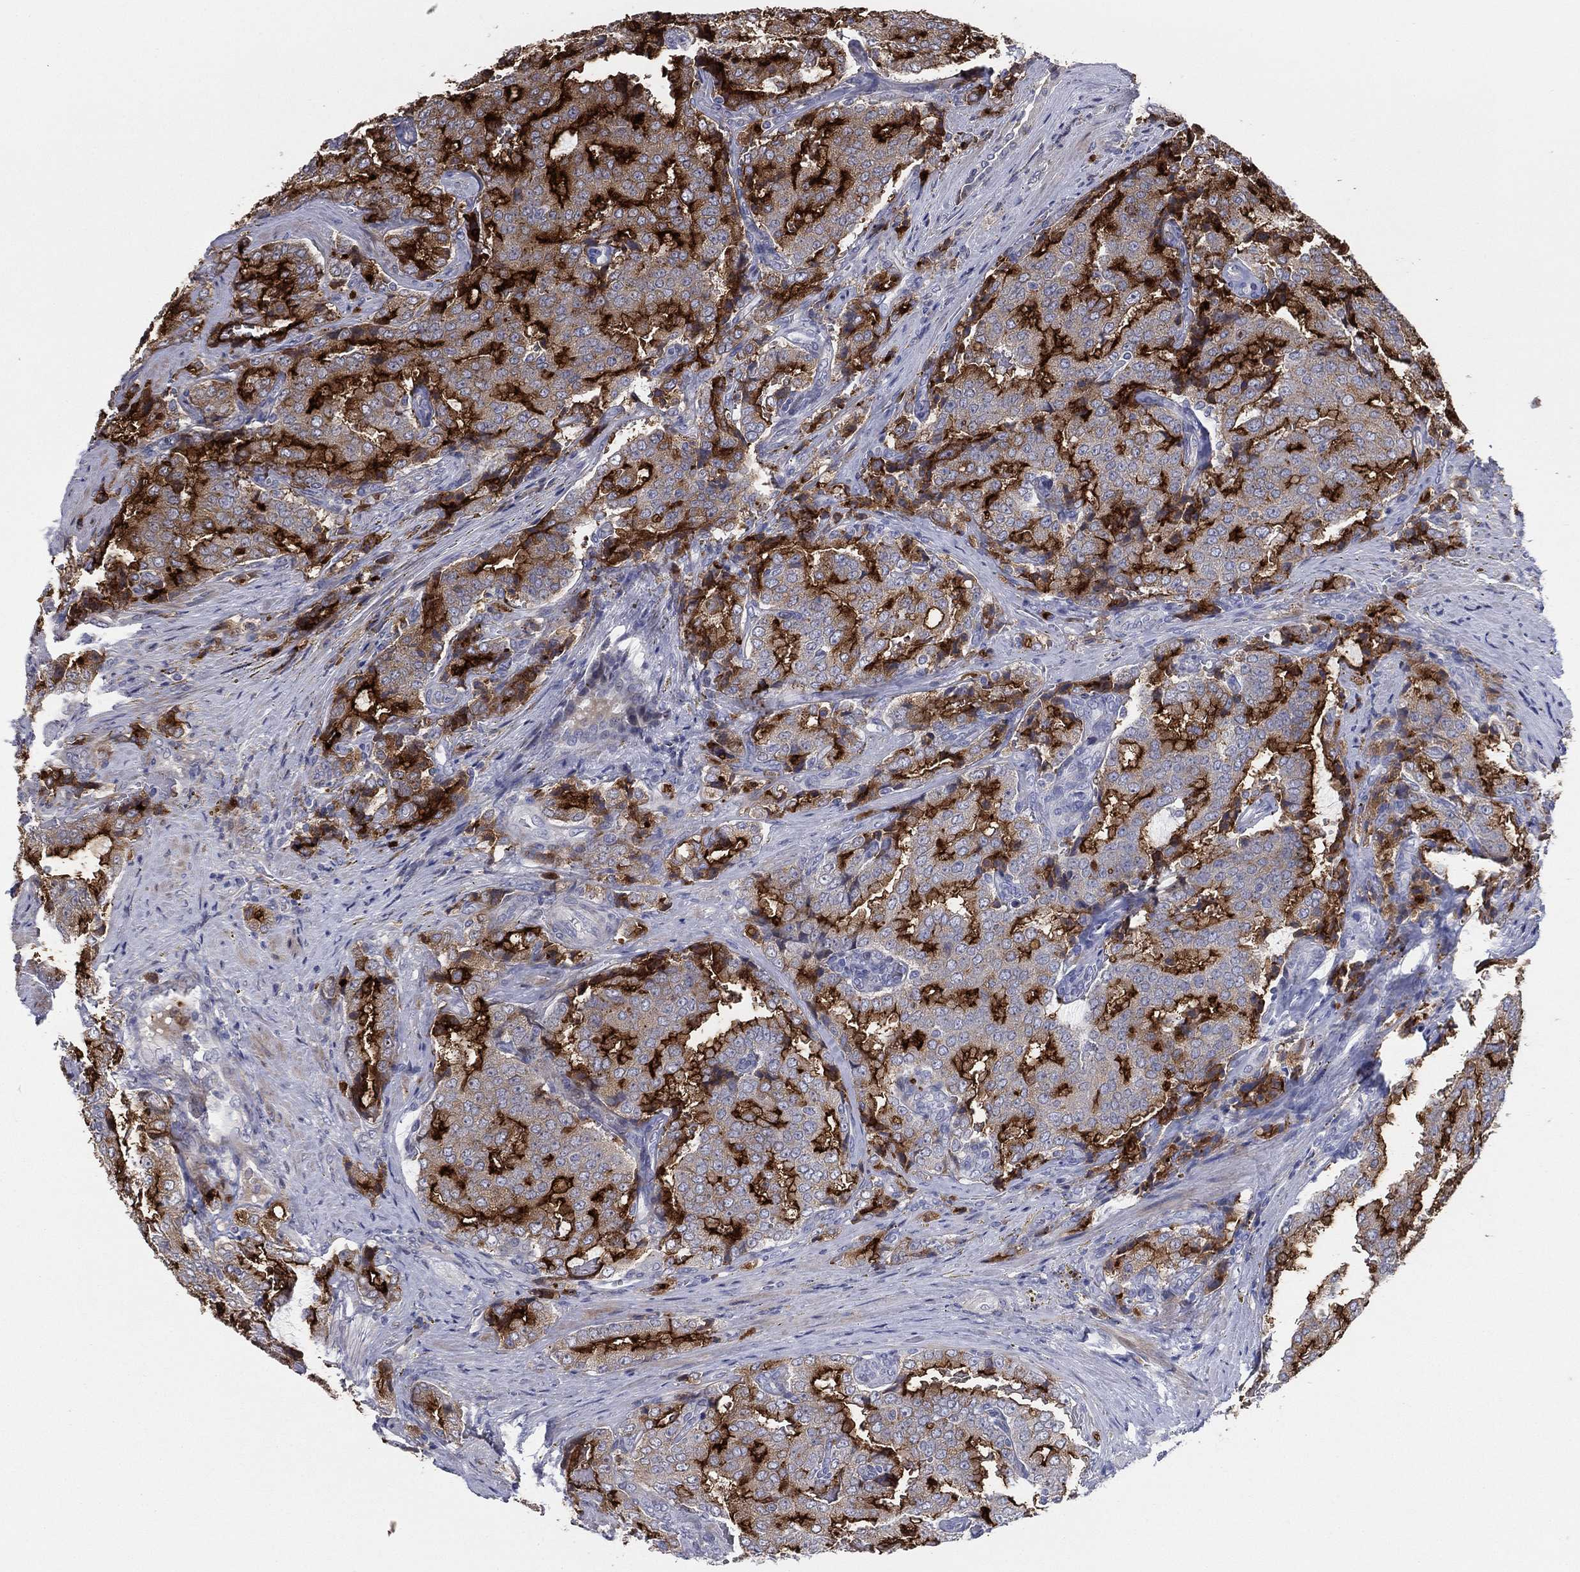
{"staining": {"intensity": "strong", "quantity": "25%-75%", "location": "cytoplasmic/membranous"}, "tissue": "prostate cancer", "cell_type": "Tumor cells", "image_type": "cancer", "snomed": [{"axis": "morphology", "description": "Adenocarcinoma, NOS"}, {"axis": "topography", "description": "Prostate"}], "caption": "Immunohistochemical staining of human prostate adenocarcinoma demonstrates high levels of strong cytoplasmic/membranous protein staining in about 25%-75% of tumor cells. (brown staining indicates protein expression, while blue staining denotes nuclei).", "gene": "UTP14A", "patient": {"sex": "male", "age": 65}}